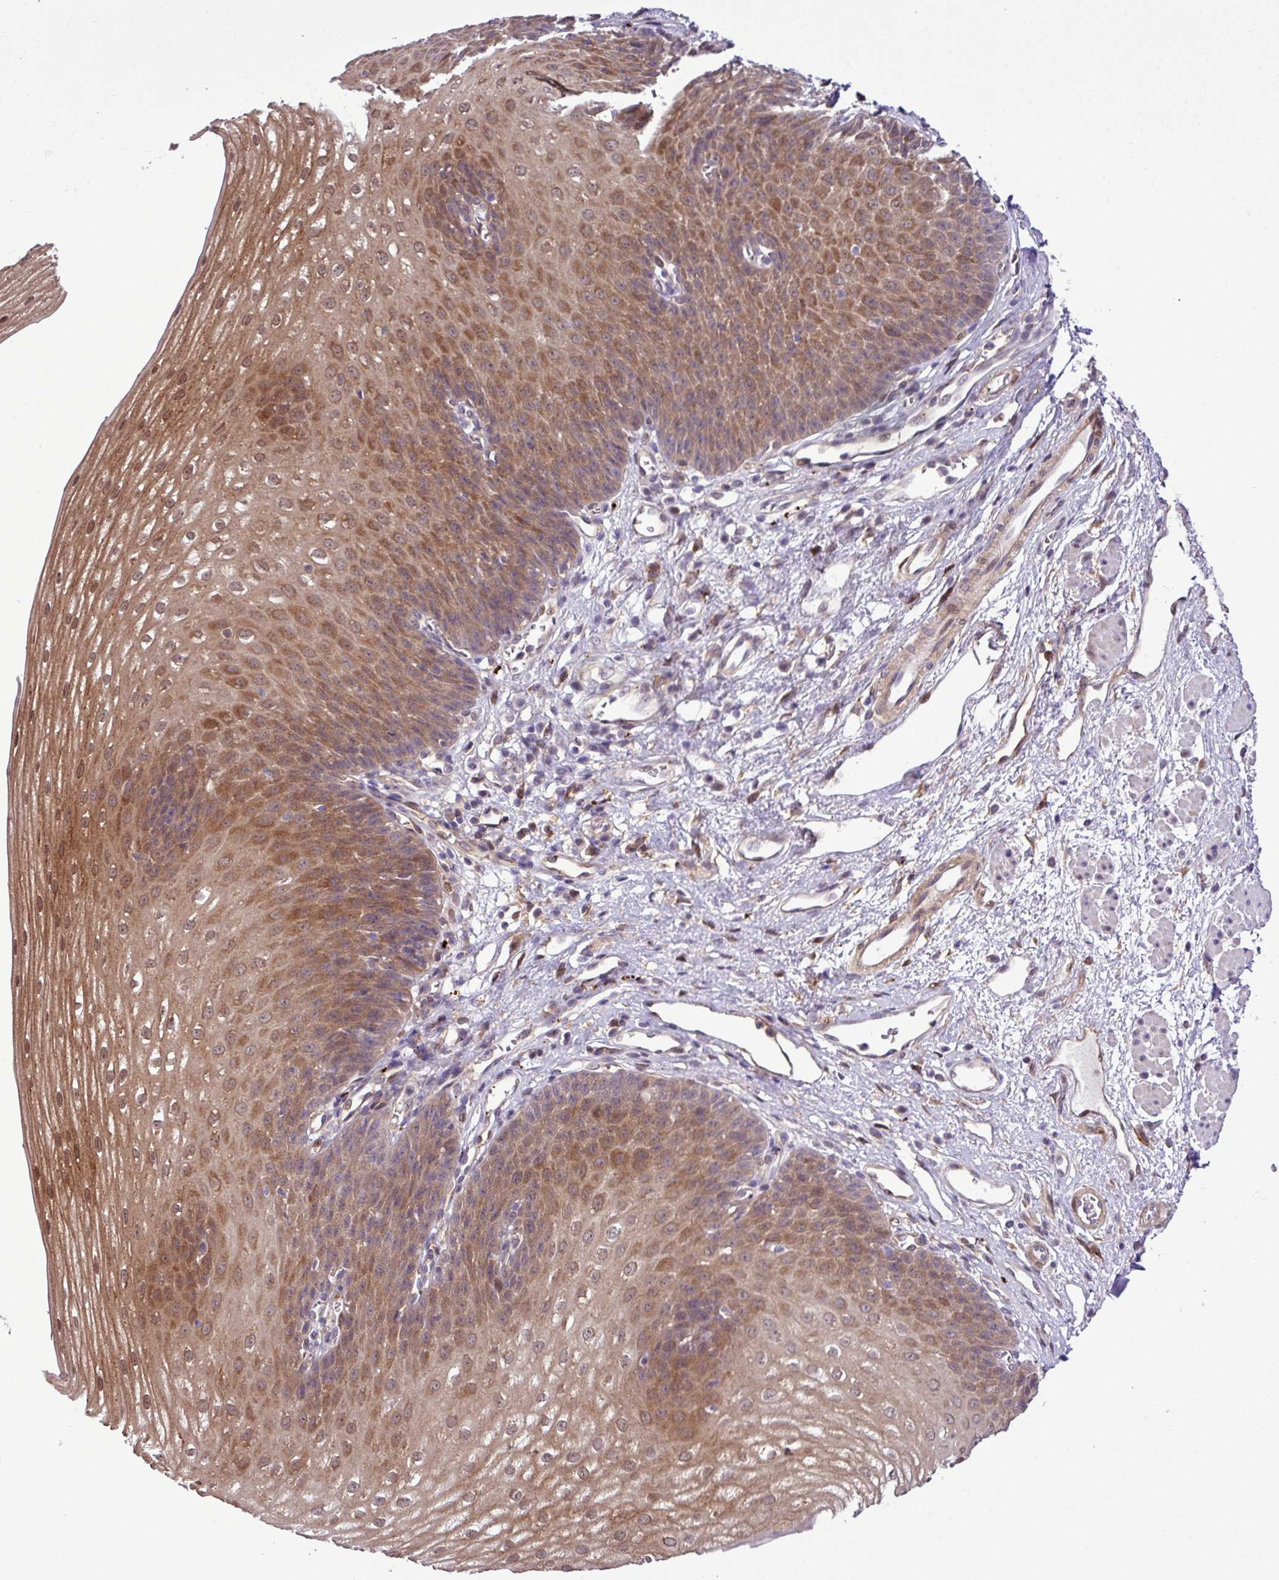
{"staining": {"intensity": "moderate", "quantity": ">75%", "location": "cytoplasmic/membranous"}, "tissue": "esophagus", "cell_type": "Squamous epithelial cells", "image_type": "normal", "snomed": [{"axis": "morphology", "description": "Normal tissue, NOS"}, {"axis": "topography", "description": "Esophagus"}], "caption": "Protein staining reveals moderate cytoplasmic/membranous expression in approximately >75% of squamous epithelial cells in unremarkable esophagus. Nuclei are stained in blue.", "gene": "CARHSP1", "patient": {"sex": "male", "age": 71}}